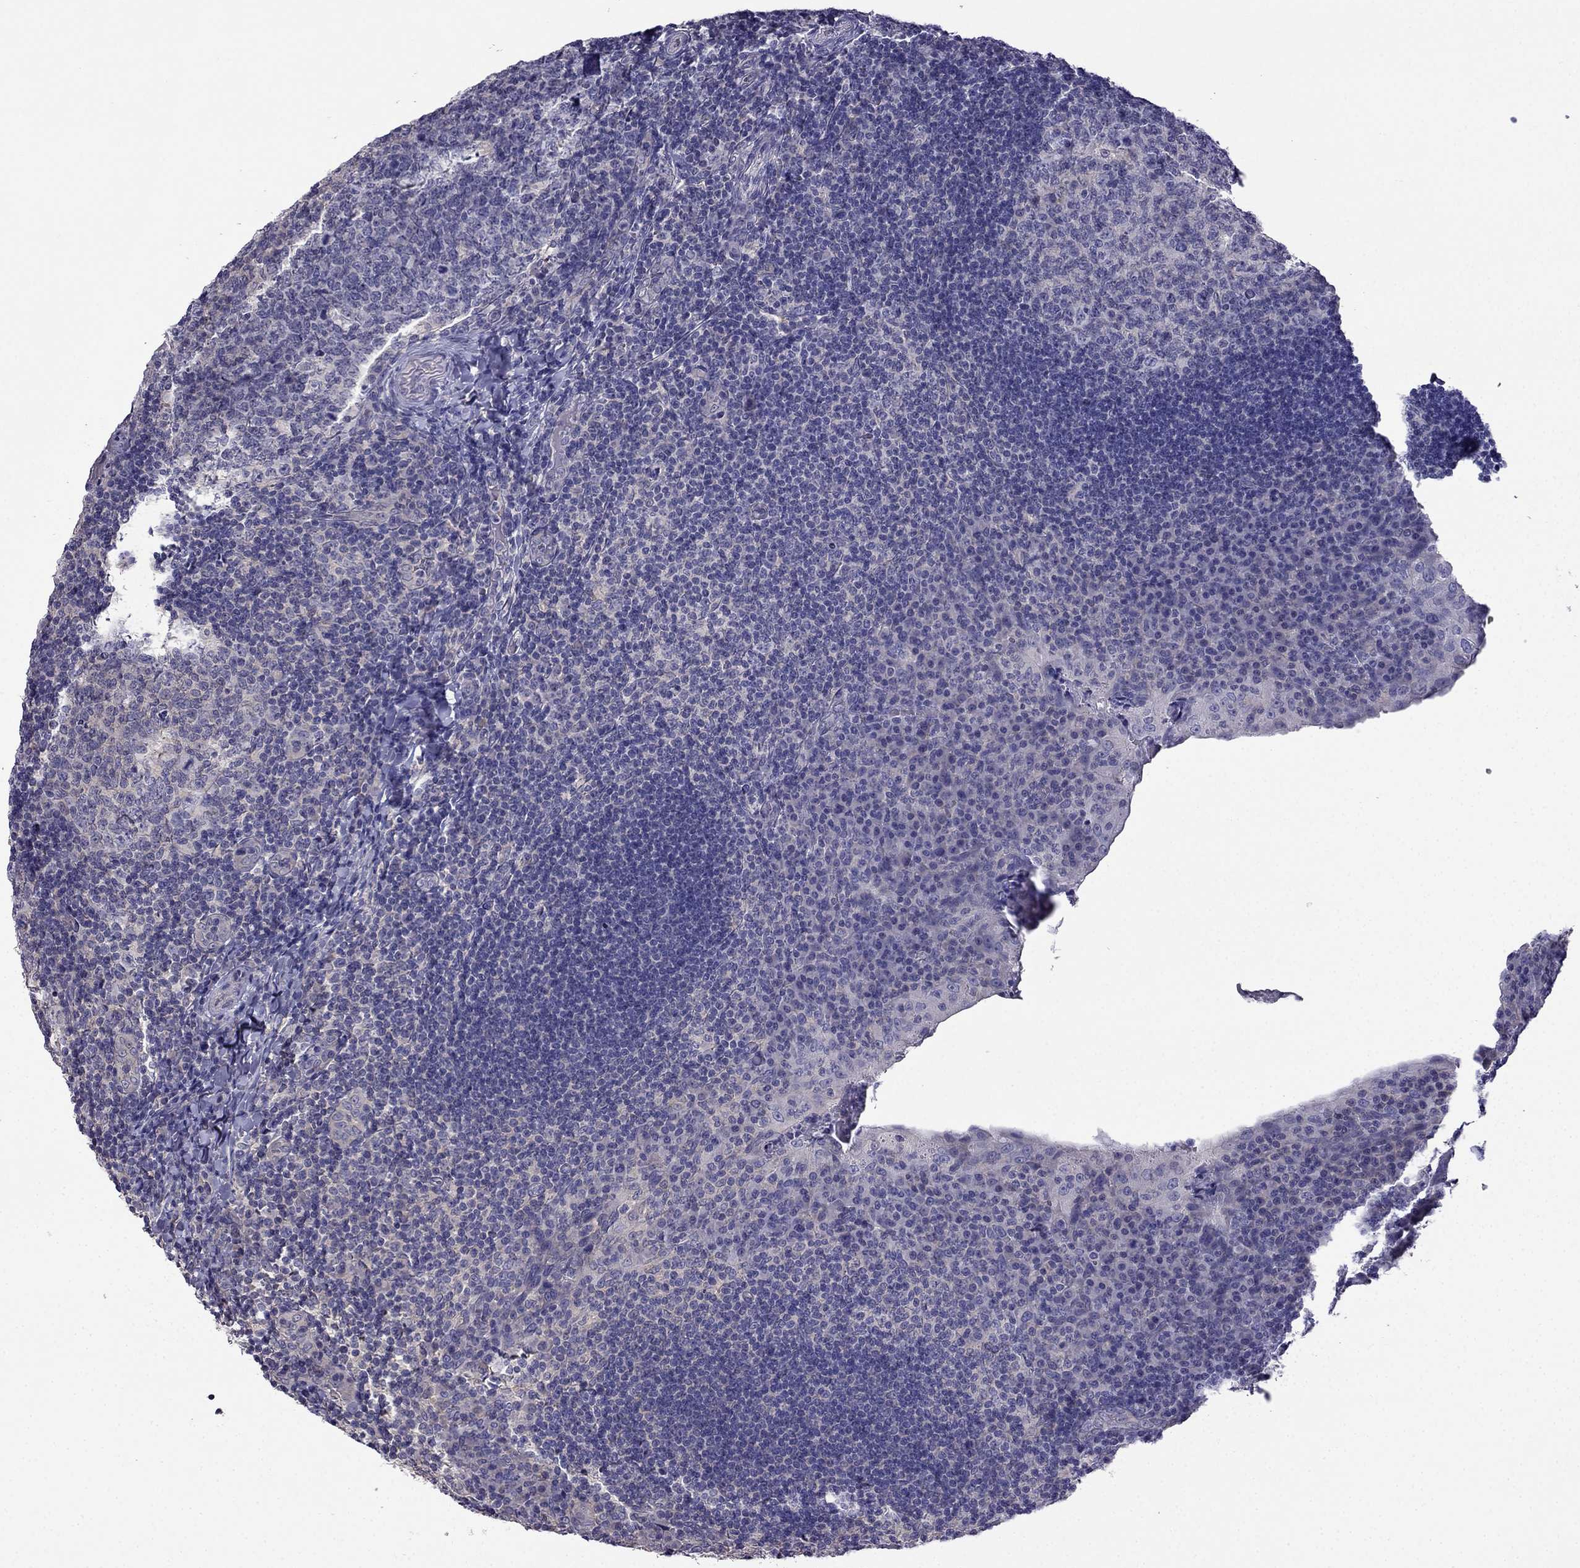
{"staining": {"intensity": "negative", "quantity": "none", "location": "none"}, "tissue": "tonsil", "cell_type": "Germinal center cells", "image_type": "normal", "snomed": [{"axis": "morphology", "description": "Normal tissue, NOS"}, {"axis": "topography", "description": "Tonsil"}], "caption": "Image shows no significant protein staining in germinal center cells of benign tonsil. Nuclei are stained in blue.", "gene": "SCNN1D", "patient": {"sex": "male", "age": 17}}